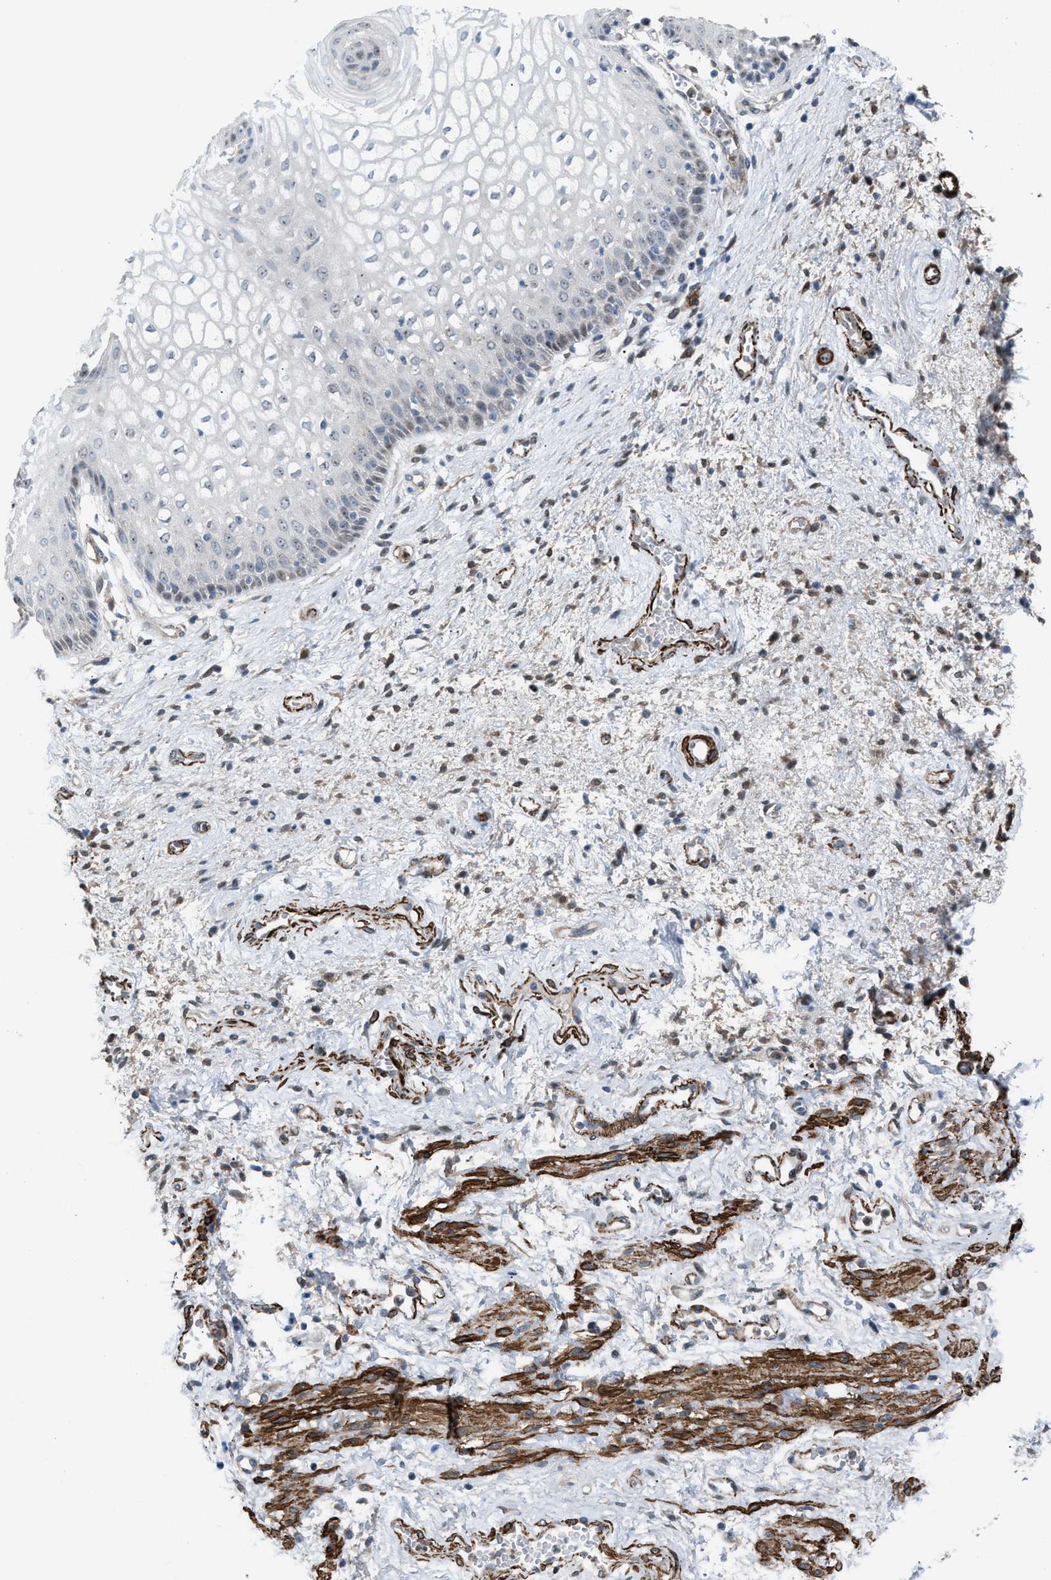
{"staining": {"intensity": "weak", "quantity": "<25%", "location": "nuclear"}, "tissue": "vagina", "cell_type": "Squamous epithelial cells", "image_type": "normal", "snomed": [{"axis": "morphology", "description": "Normal tissue, NOS"}, {"axis": "topography", "description": "Vagina"}], "caption": "This is an immunohistochemistry photomicrograph of unremarkable vagina. There is no expression in squamous epithelial cells.", "gene": "NQO2", "patient": {"sex": "female", "age": 34}}